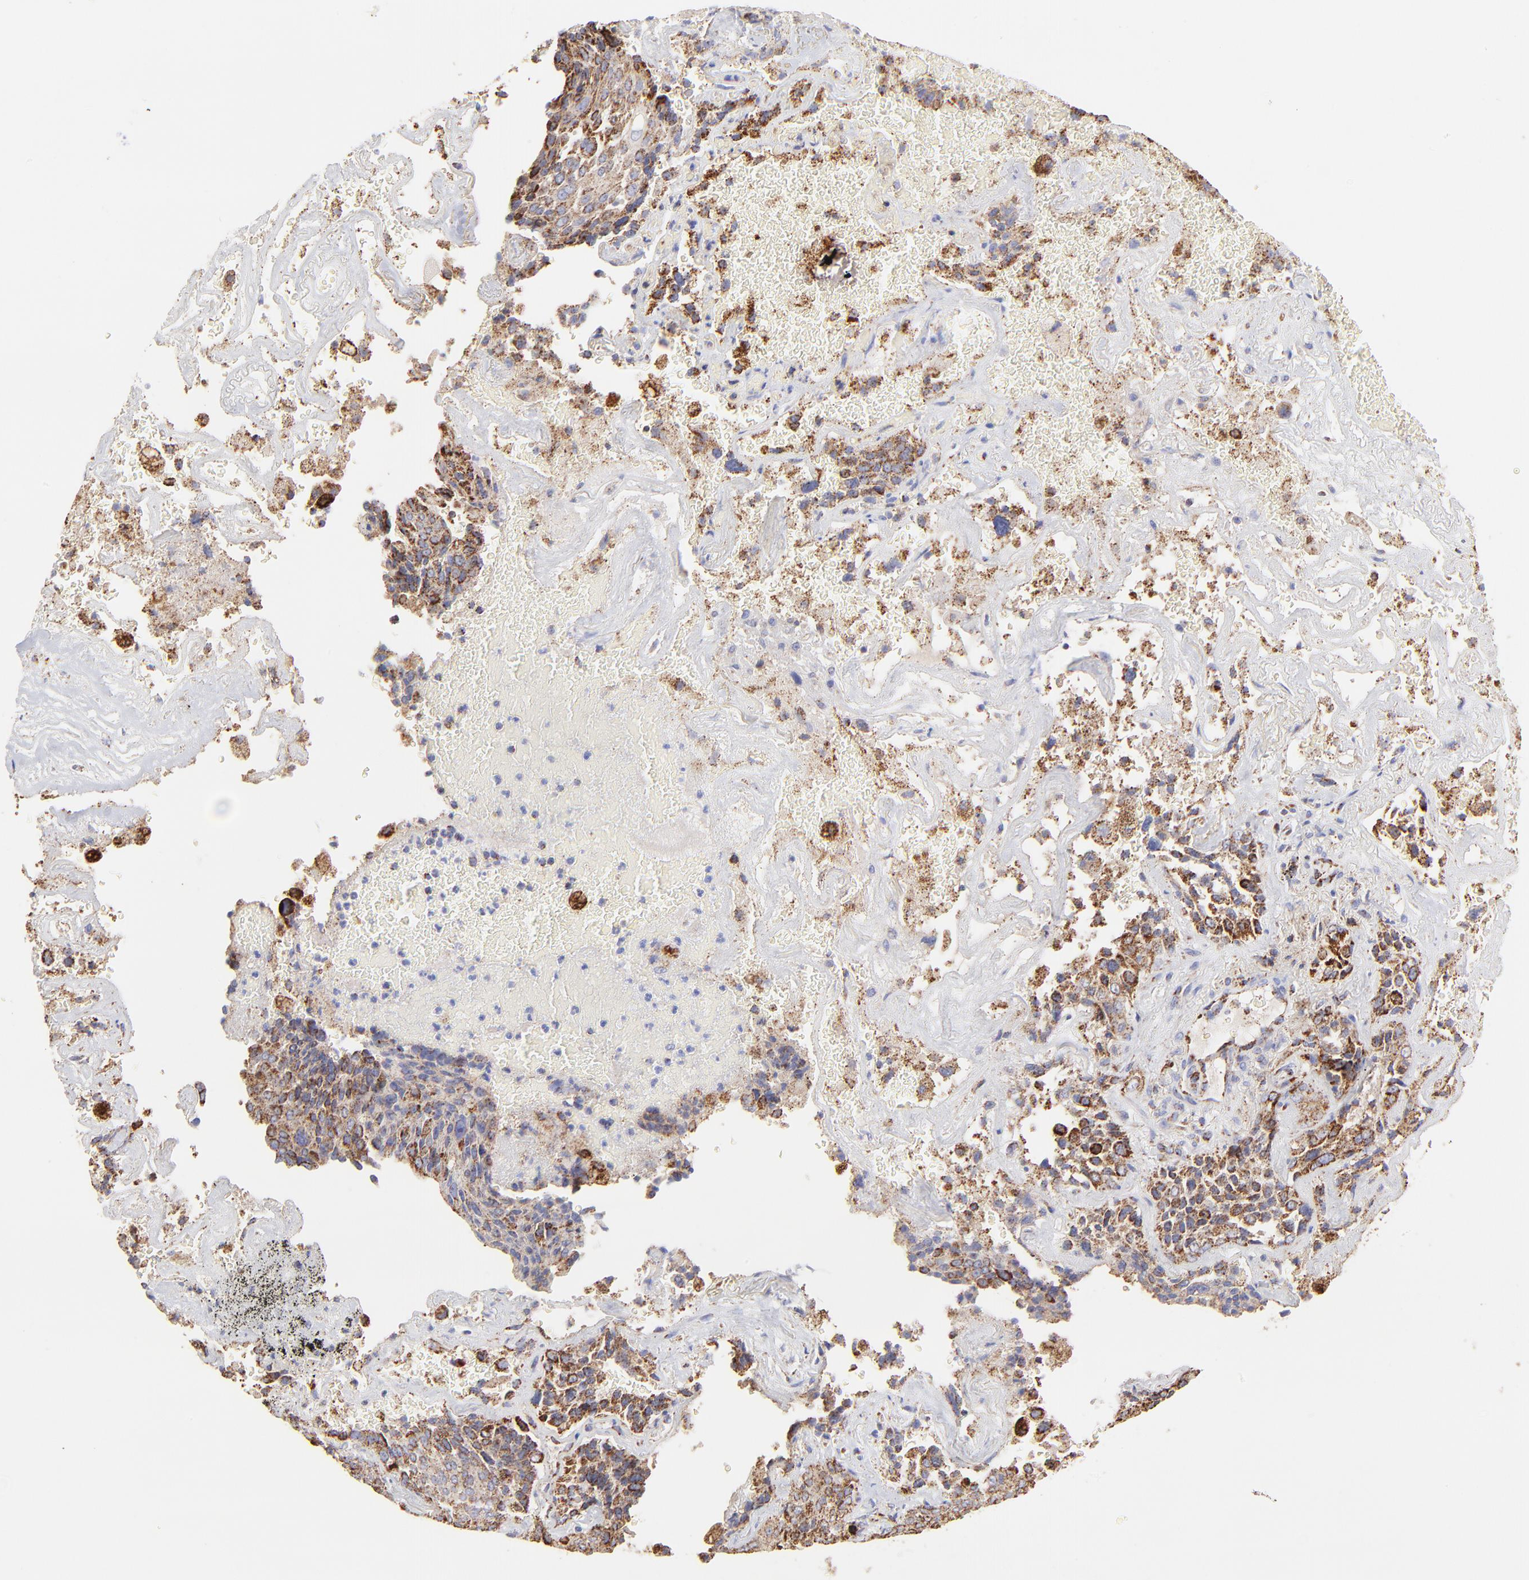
{"staining": {"intensity": "moderate", "quantity": ">75%", "location": "cytoplasmic/membranous"}, "tissue": "lung cancer", "cell_type": "Tumor cells", "image_type": "cancer", "snomed": [{"axis": "morphology", "description": "Squamous cell carcinoma, NOS"}, {"axis": "topography", "description": "Lung"}], "caption": "Lung squamous cell carcinoma stained for a protein (brown) displays moderate cytoplasmic/membranous positive expression in approximately >75% of tumor cells.", "gene": "ECH1", "patient": {"sex": "male", "age": 54}}